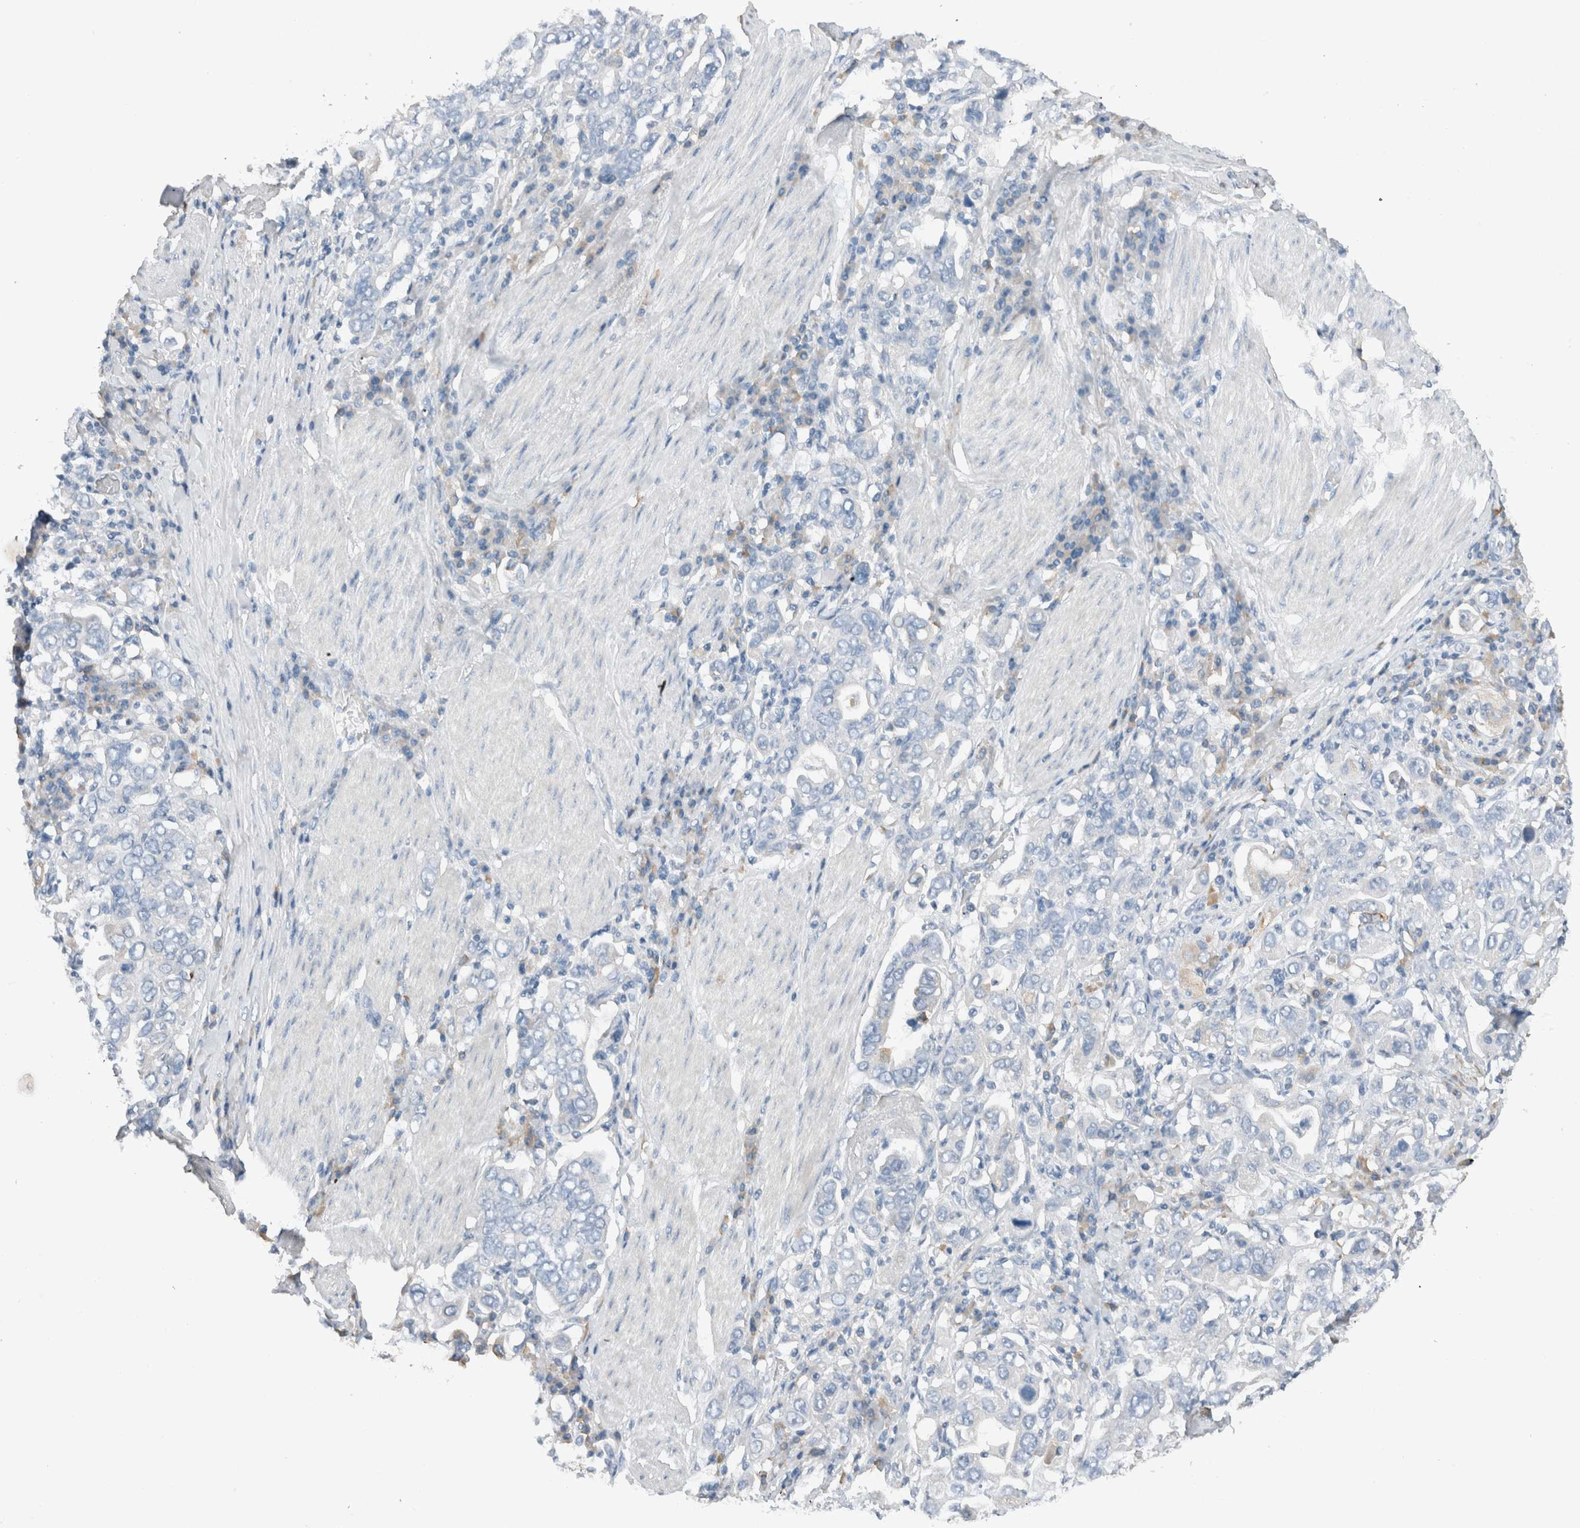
{"staining": {"intensity": "negative", "quantity": "none", "location": "none"}, "tissue": "stomach cancer", "cell_type": "Tumor cells", "image_type": "cancer", "snomed": [{"axis": "morphology", "description": "Adenocarcinoma, NOS"}, {"axis": "topography", "description": "Stomach, upper"}], "caption": "Immunohistochemistry image of neoplastic tissue: stomach cancer (adenocarcinoma) stained with DAB (3,3'-diaminobenzidine) exhibits no significant protein expression in tumor cells. Brightfield microscopy of IHC stained with DAB (3,3'-diaminobenzidine) (brown) and hematoxylin (blue), captured at high magnification.", "gene": "DUOX1", "patient": {"sex": "male", "age": 62}}